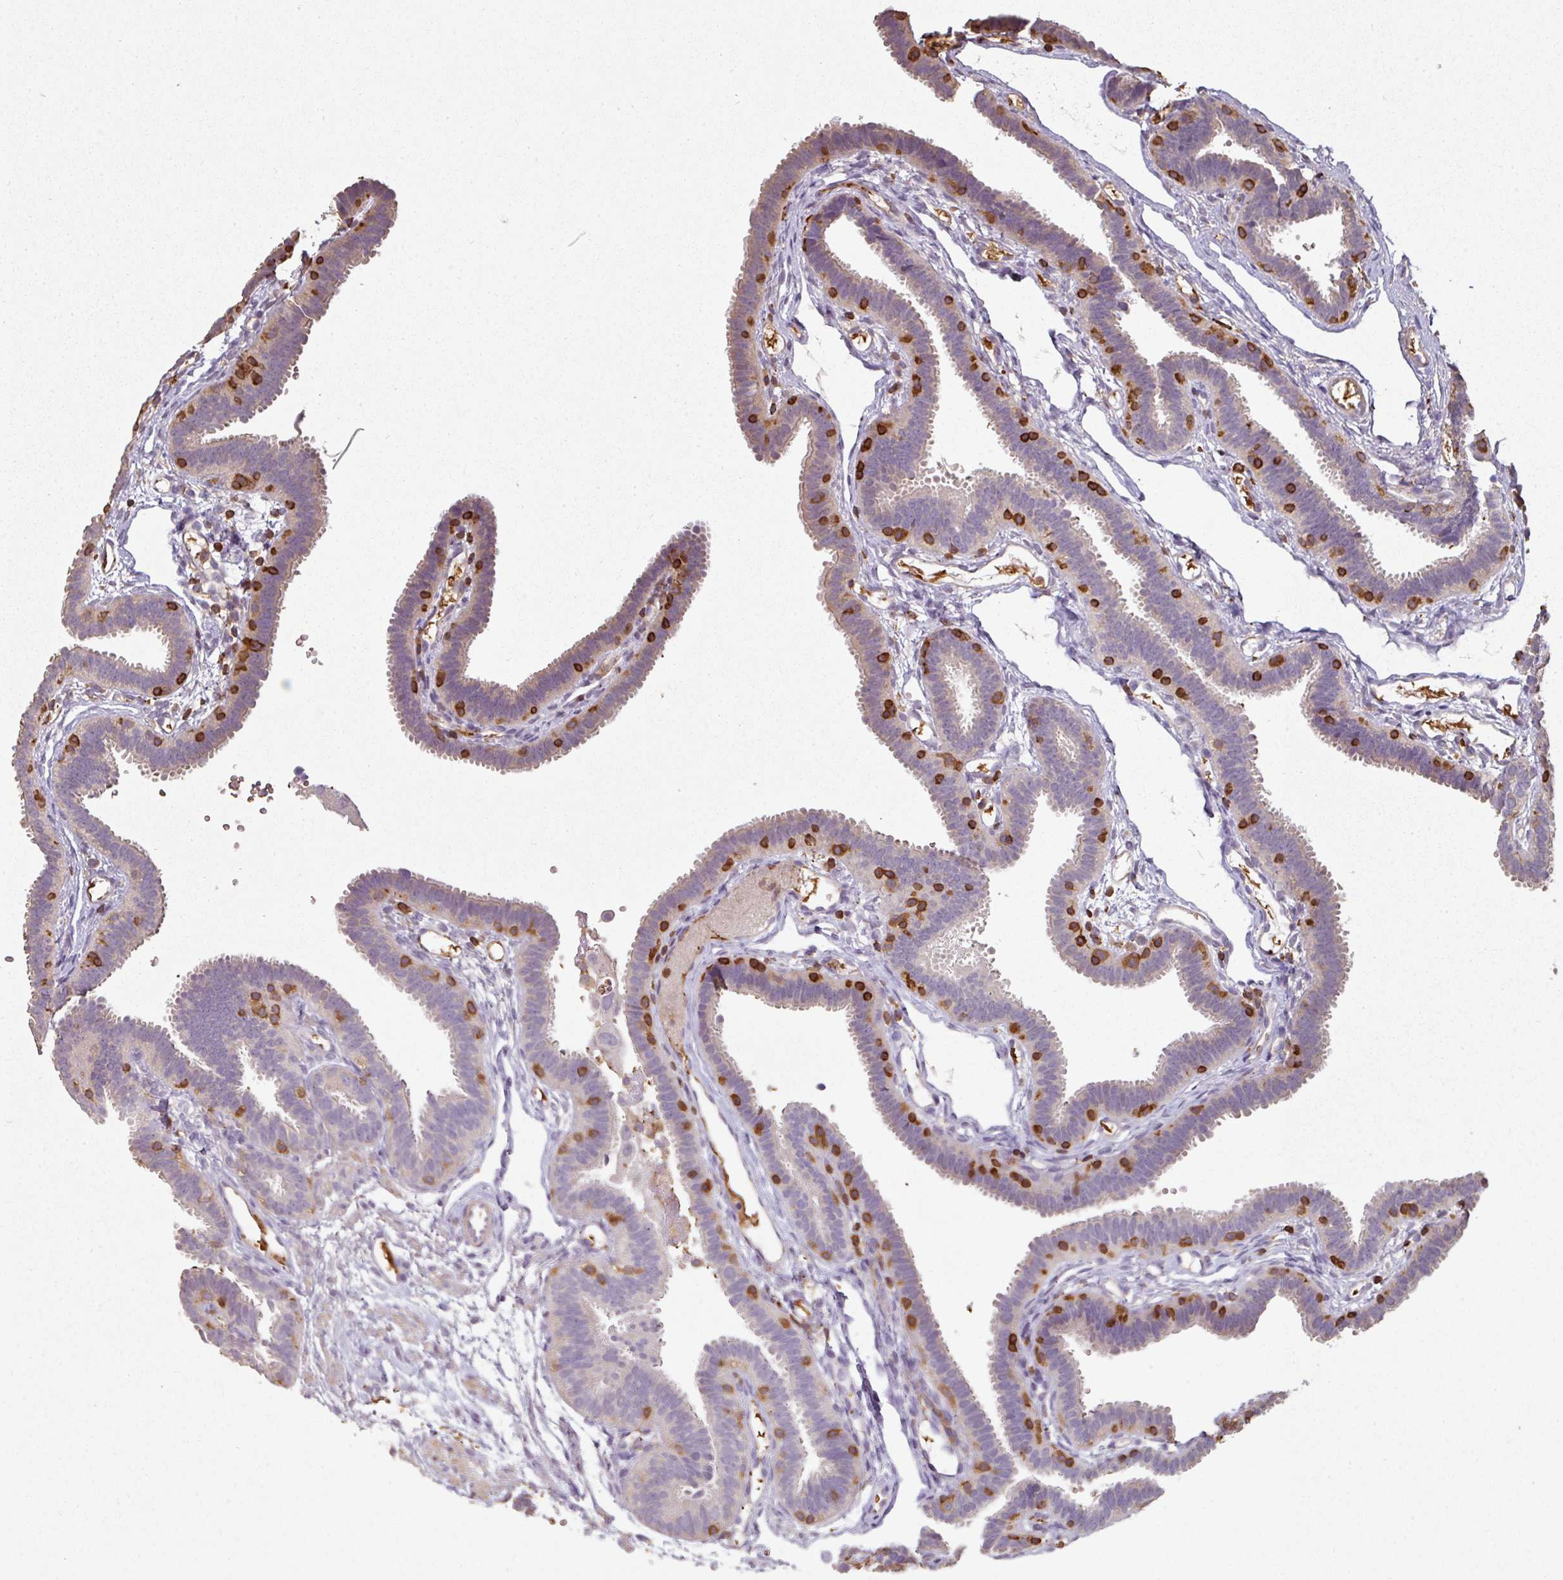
{"staining": {"intensity": "weak", "quantity": "<25%", "location": "cytoplasmic/membranous"}, "tissue": "fallopian tube", "cell_type": "Glandular cells", "image_type": "normal", "snomed": [{"axis": "morphology", "description": "Normal tissue, NOS"}, {"axis": "topography", "description": "Fallopian tube"}], "caption": "IHC image of benign fallopian tube stained for a protein (brown), which demonstrates no staining in glandular cells.", "gene": "OLFML2B", "patient": {"sex": "female", "age": 37}}